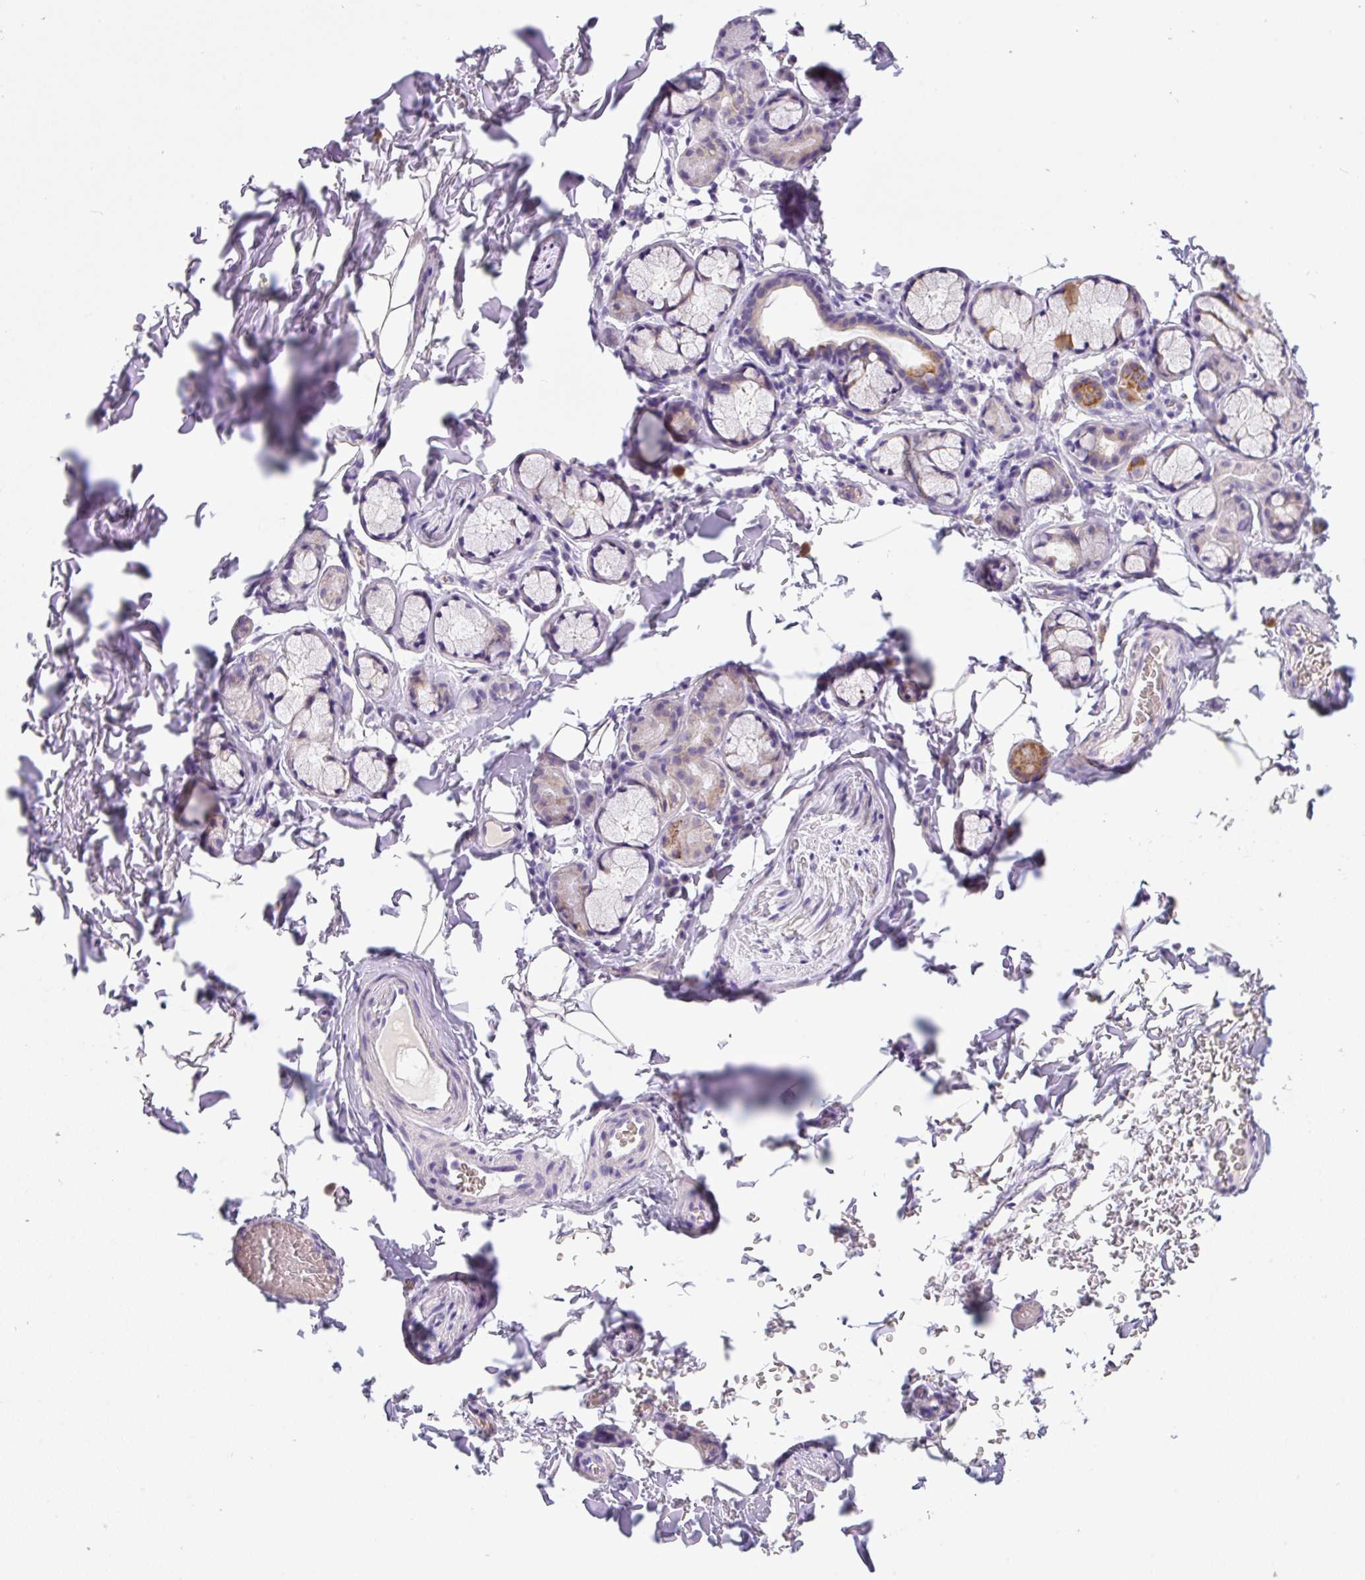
{"staining": {"intensity": "negative", "quantity": "none", "location": "none"}, "tissue": "adipose tissue", "cell_type": "Adipocytes", "image_type": "normal", "snomed": [{"axis": "morphology", "description": "Normal tissue, NOS"}, {"axis": "topography", "description": "Cartilage tissue"}, {"axis": "topography", "description": "Bronchus"}, {"axis": "topography", "description": "Peripheral nerve tissue"}], "caption": "A micrograph of human adipose tissue is negative for staining in adipocytes. (IHC, brightfield microscopy, high magnification).", "gene": "NDST3", "patient": {"sex": "male", "age": 67}}